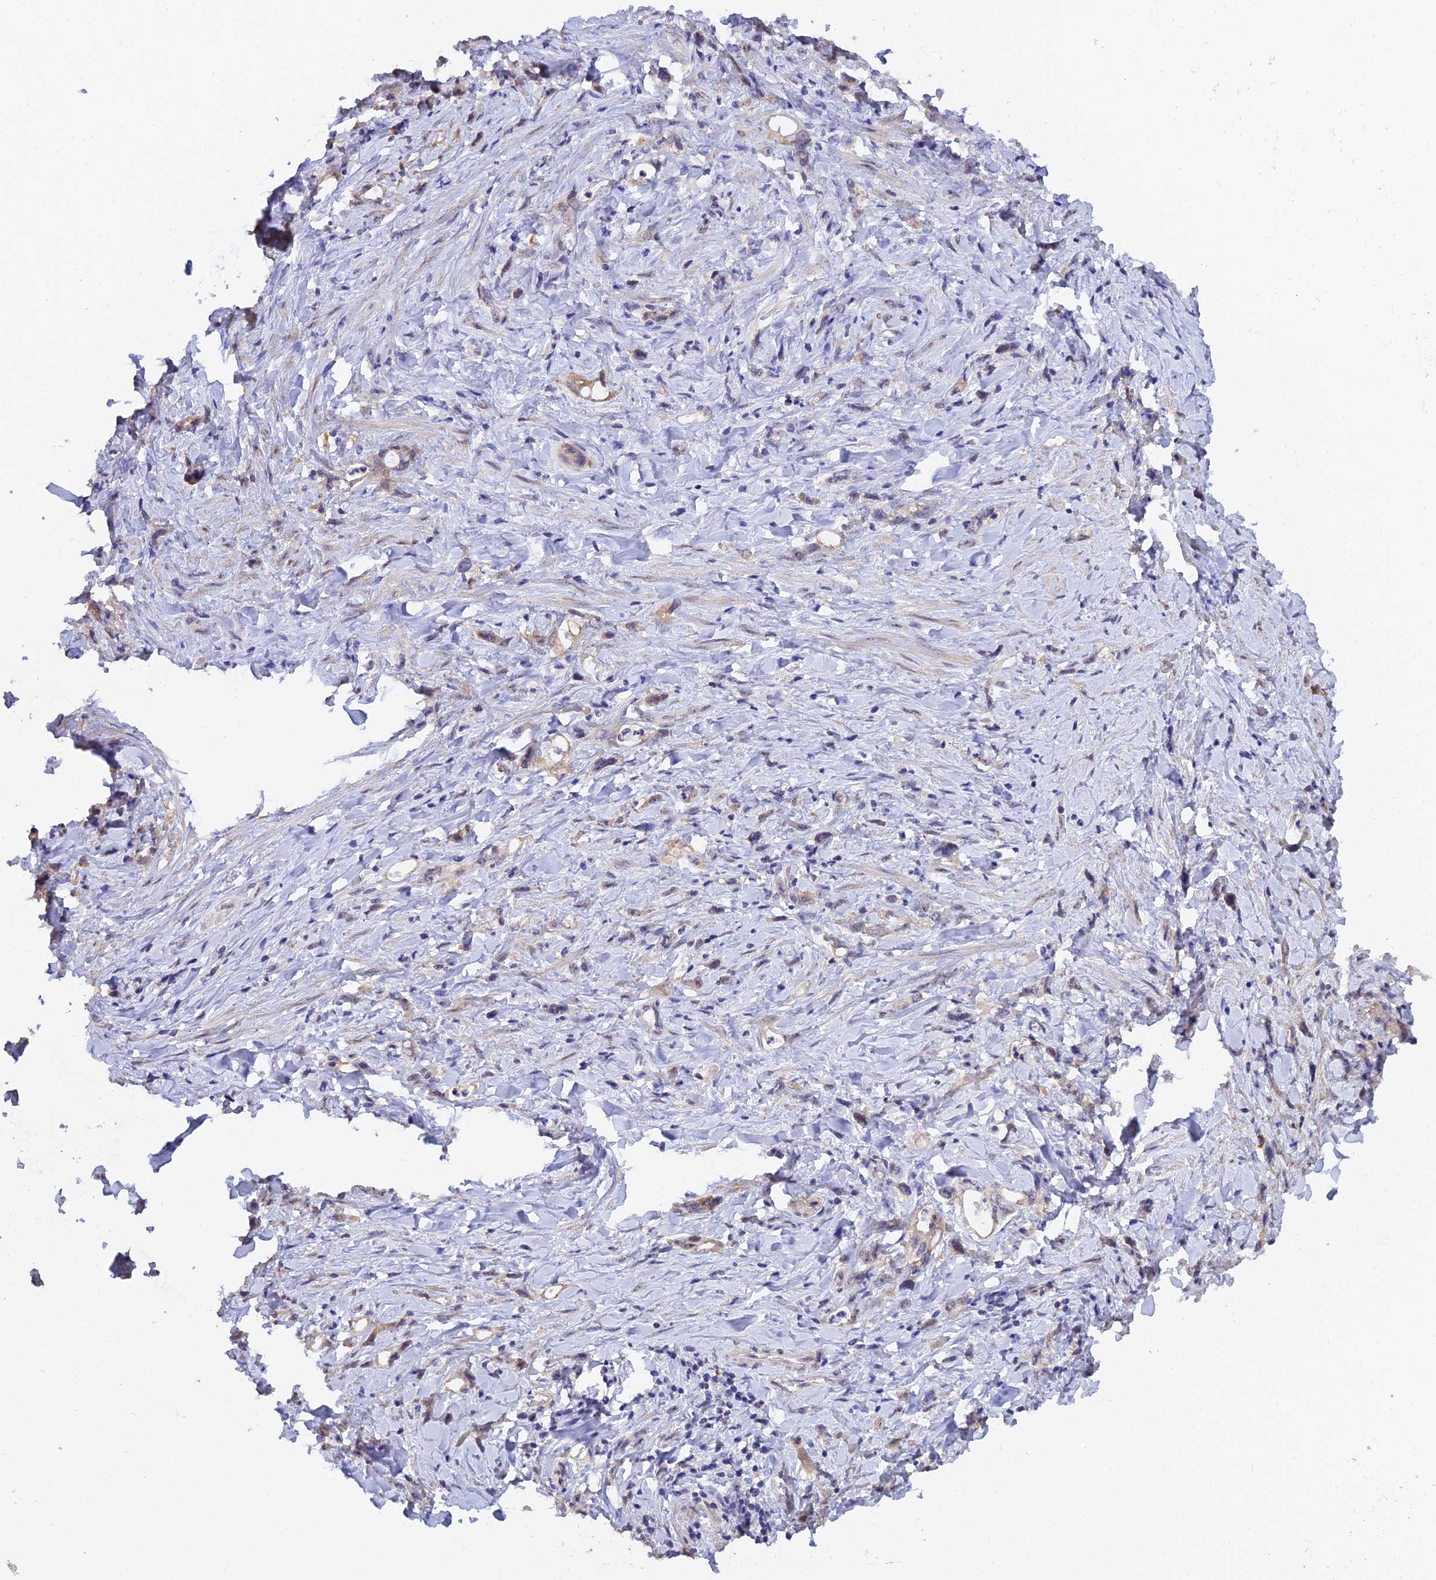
{"staining": {"intensity": "weak", "quantity": "25%-75%", "location": "cytoplasmic/membranous"}, "tissue": "stomach cancer", "cell_type": "Tumor cells", "image_type": "cancer", "snomed": [{"axis": "morphology", "description": "Adenocarcinoma, NOS"}, {"axis": "topography", "description": "Stomach, lower"}], "caption": "This image demonstrates immunohistochemistry staining of human stomach cancer, with low weak cytoplasmic/membranous staining in approximately 25%-75% of tumor cells.", "gene": "HOXB1", "patient": {"sex": "female", "age": 43}}